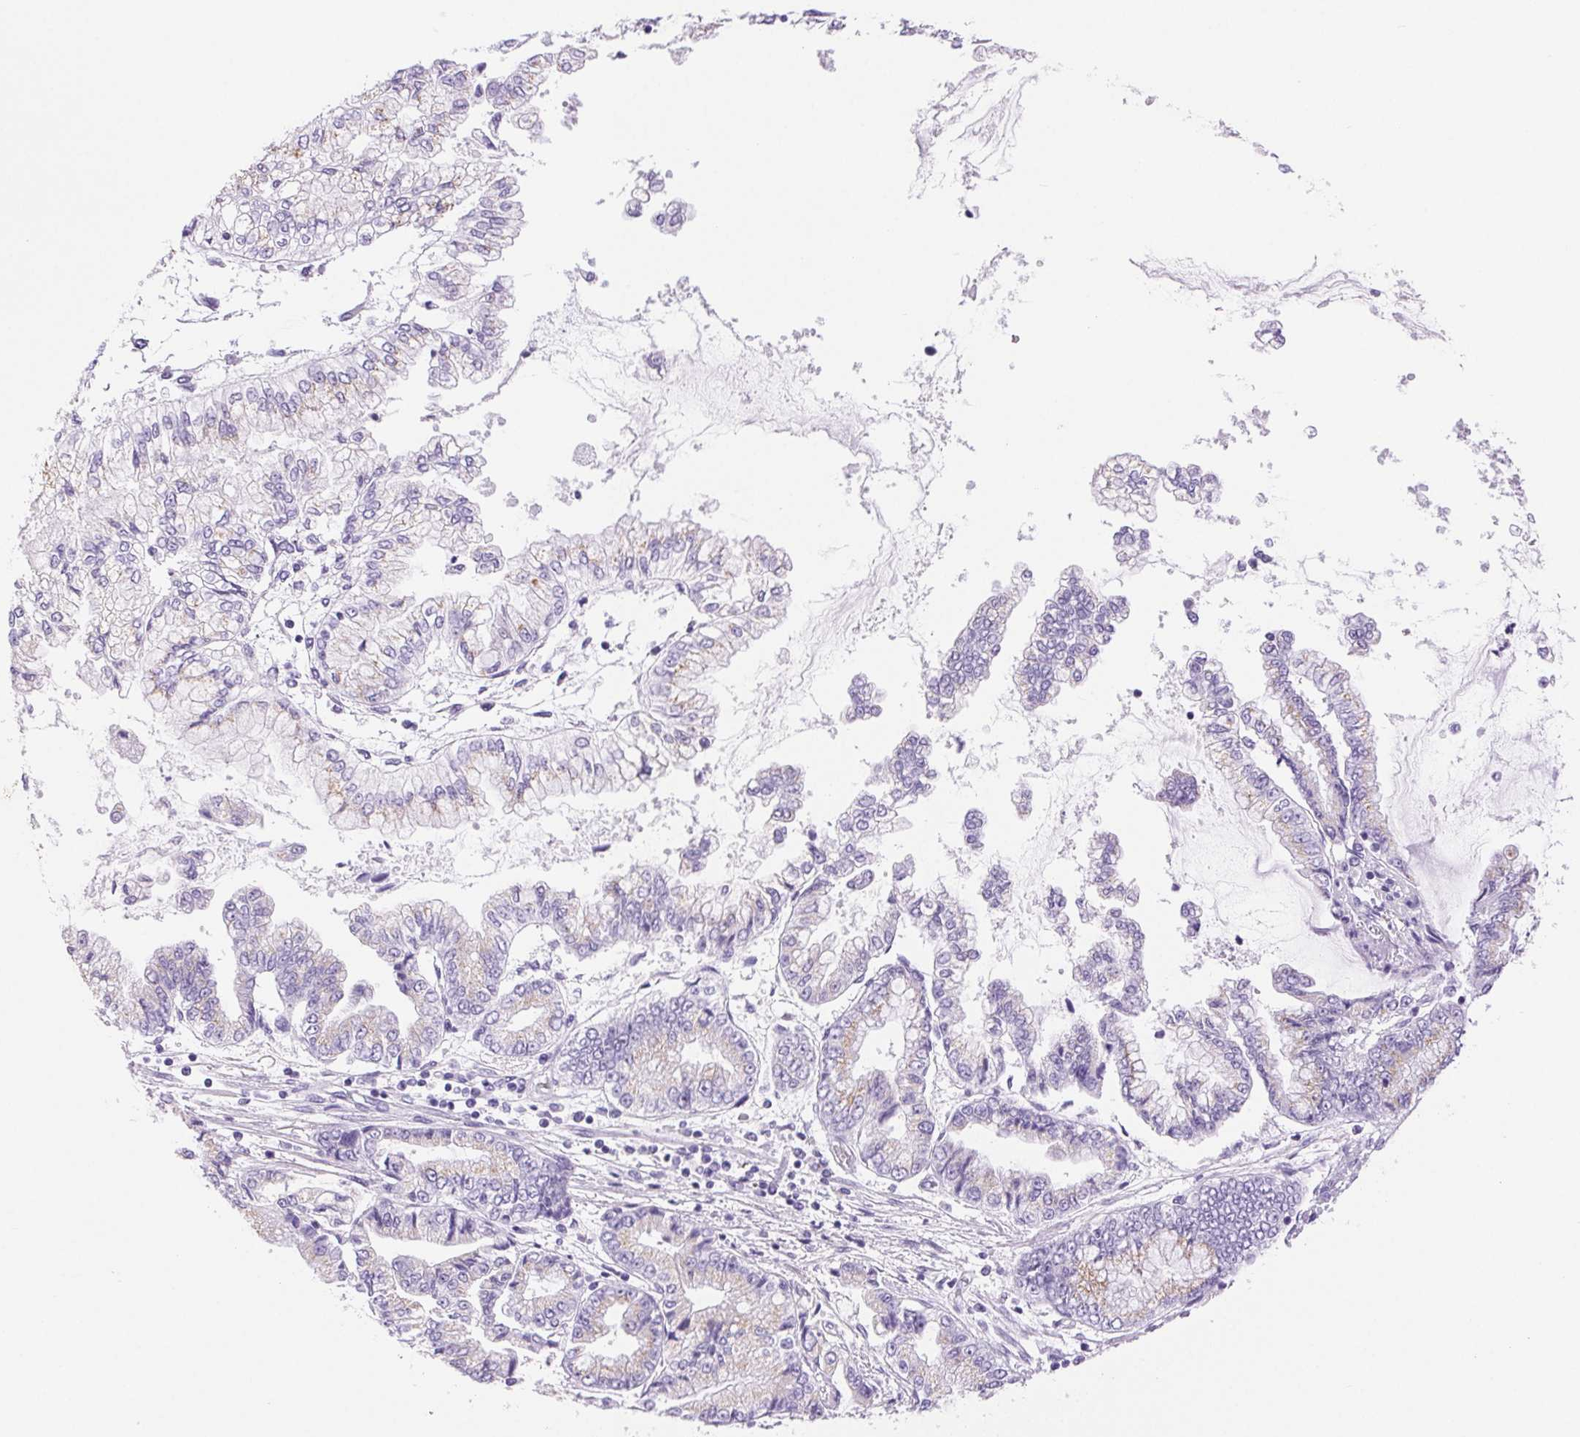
{"staining": {"intensity": "negative", "quantity": "none", "location": "none"}, "tissue": "stomach cancer", "cell_type": "Tumor cells", "image_type": "cancer", "snomed": [{"axis": "morphology", "description": "Adenocarcinoma, NOS"}, {"axis": "topography", "description": "Stomach, upper"}], "caption": "A high-resolution micrograph shows immunohistochemistry (IHC) staining of stomach cancer (adenocarcinoma), which displays no significant expression in tumor cells. (Immunohistochemistry, brightfield microscopy, high magnification).", "gene": "SERPINB3", "patient": {"sex": "female", "age": 74}}